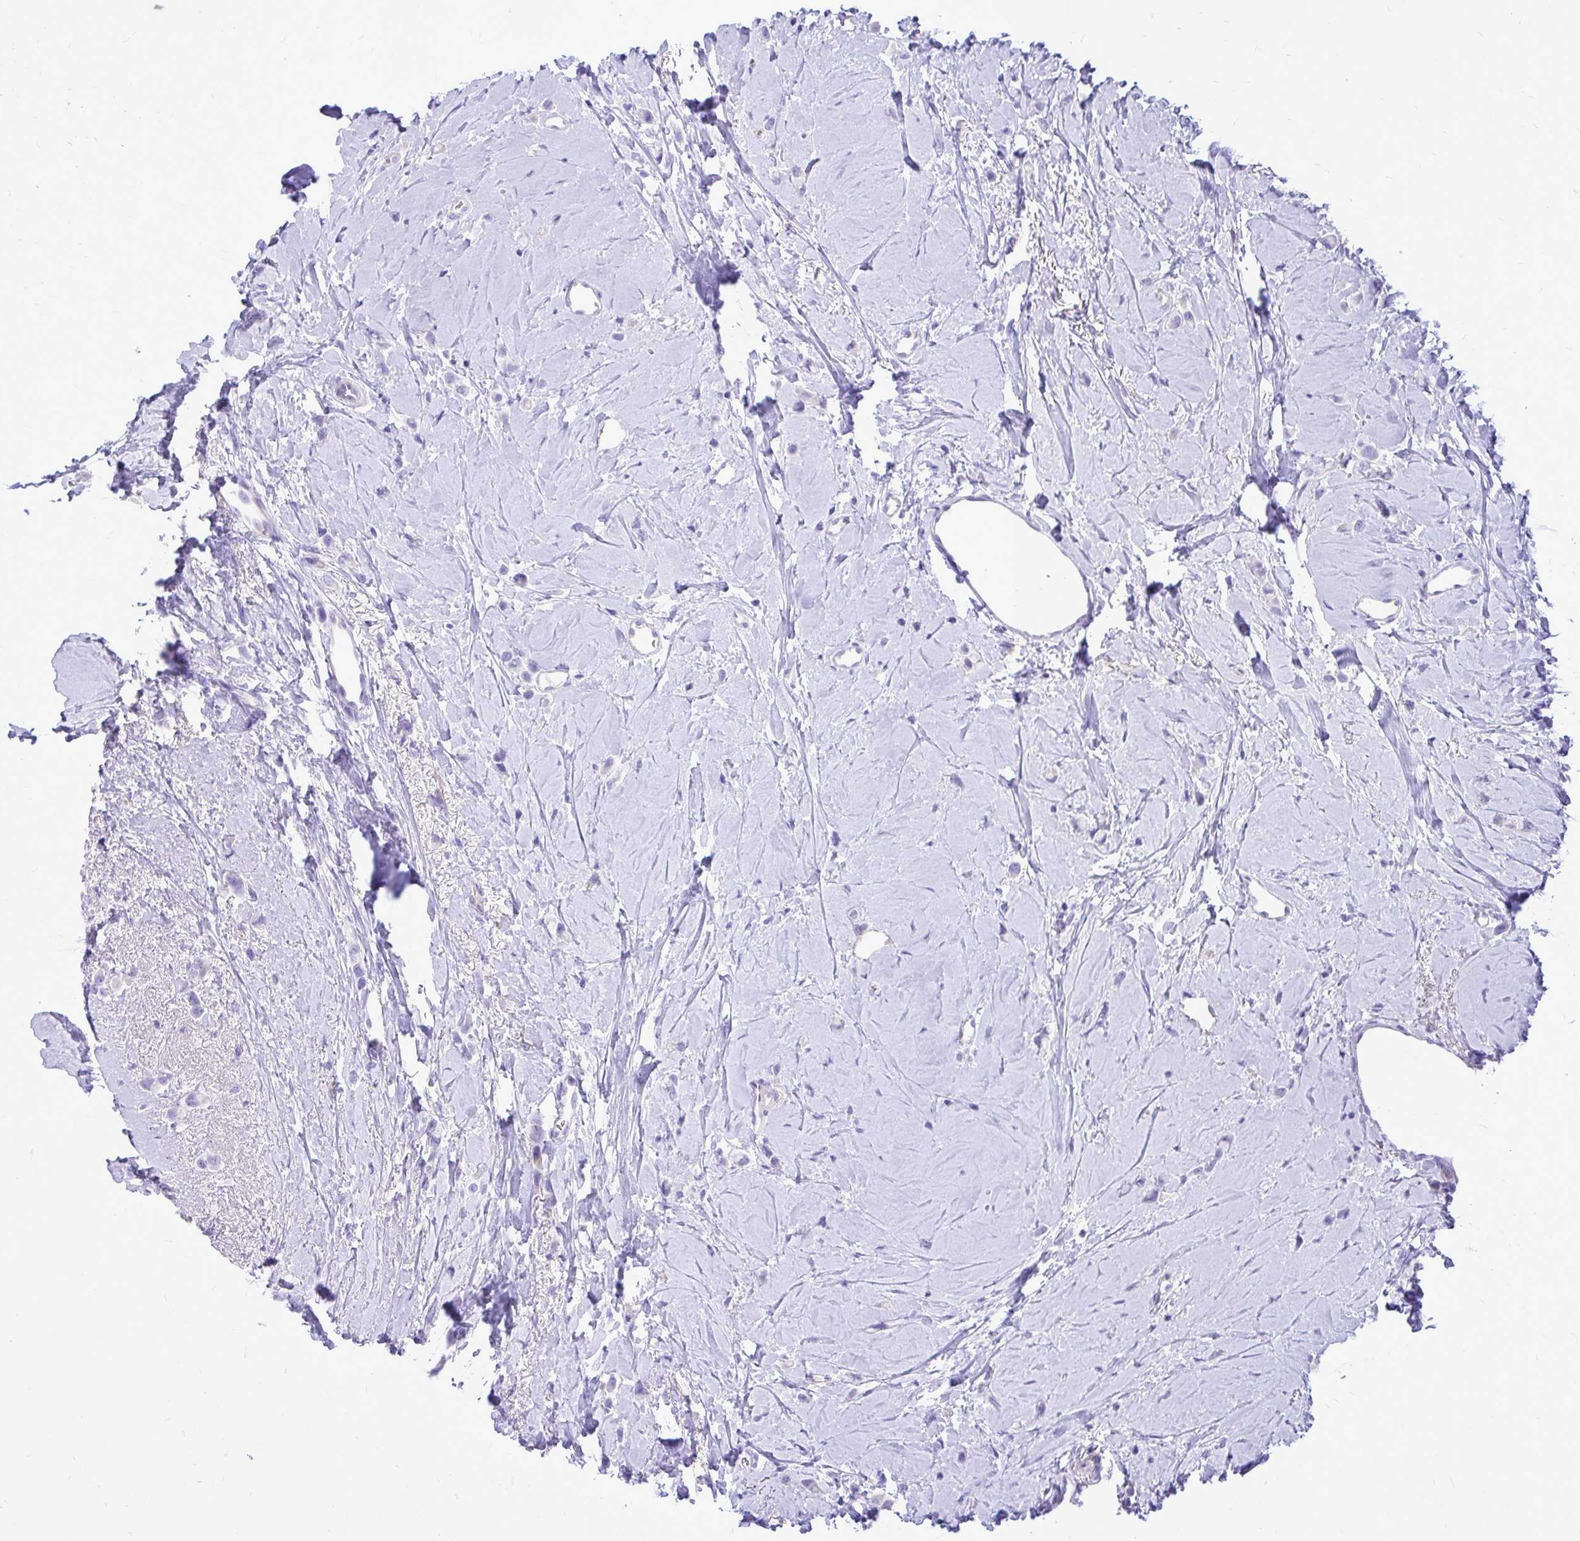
{"staining": {"intensity": "negative", "quantity": "none", "location": "none"}, "tissue": "breast cancer", "cell_type": "Tumor cells", "image_type": "cancer", "snomed": [{"axis": "morphology", "description": "Lobular carcinoma"}, {"axis": "topography", "description": "Breast"}], "caption": "There is no significant positivity in tumor cells of breast lobular carcinoma.", "gene": "PELI3", "patient": {"sex": "female", "age": 66}}